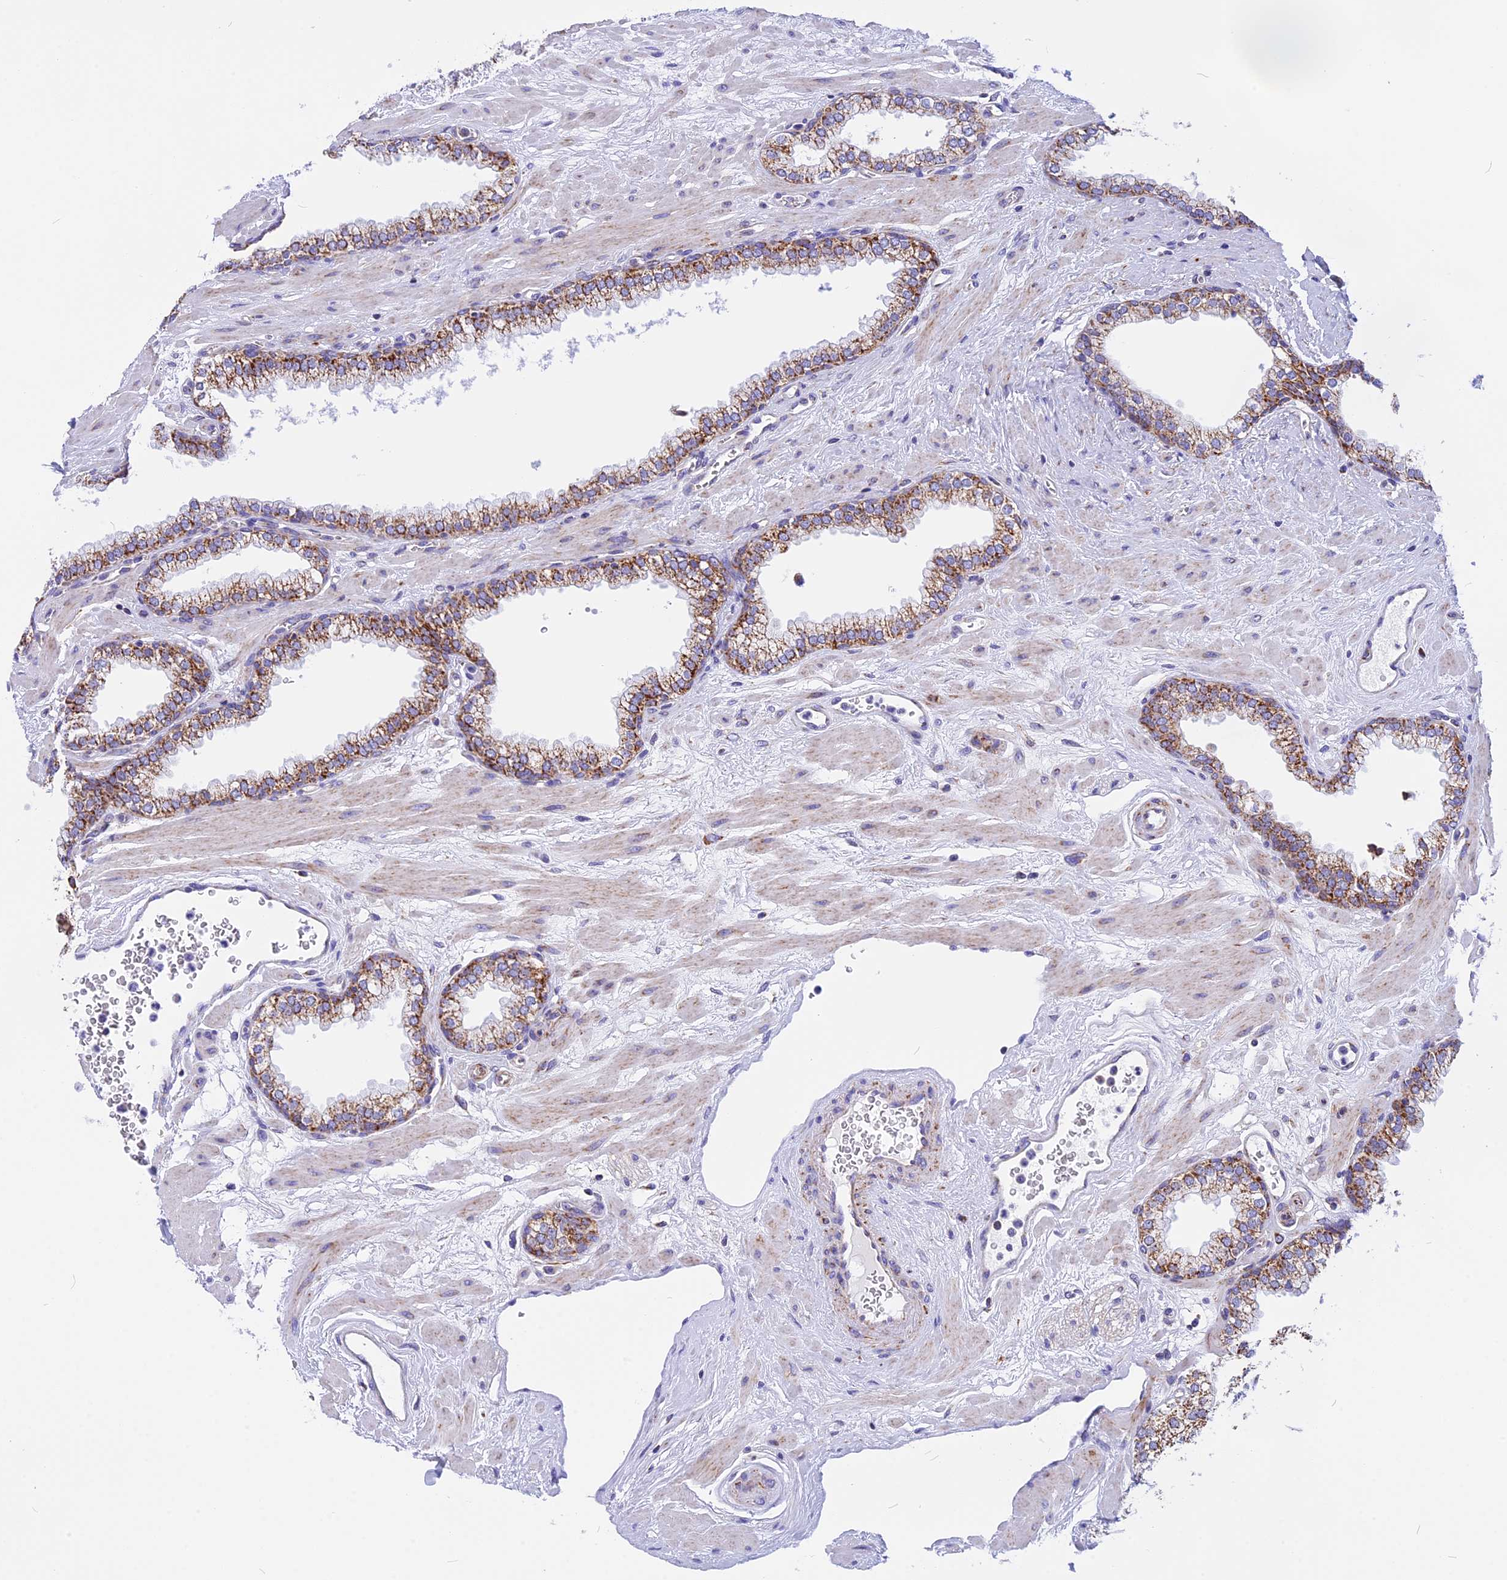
{"staining": {"intensity": "moderate", "quantity": ">75%", "location": "cytoplasmic/membranous"}, "tissue": "prostate", "cell_type": "Glandular cells", "image_type": "normal", "snomed": [{"axis": "morphology", "description": "Normal tissue, NOS"}, {"axis": "morphology", "description": "Urothelial carcinoma, Low grade"}, {"axis": "topography", "description": "Urinary bladder"}, {"axis": "topography", "description": "Prostate"}], "caption": "This is an image of immunohistochemistry (IHC) staining of normal prostate, which shows moderate expression in the cytoplasmic/membranous of glandular cells.", "gene": "VDAC2", "patient": {"sex": "male", "age": 60}}